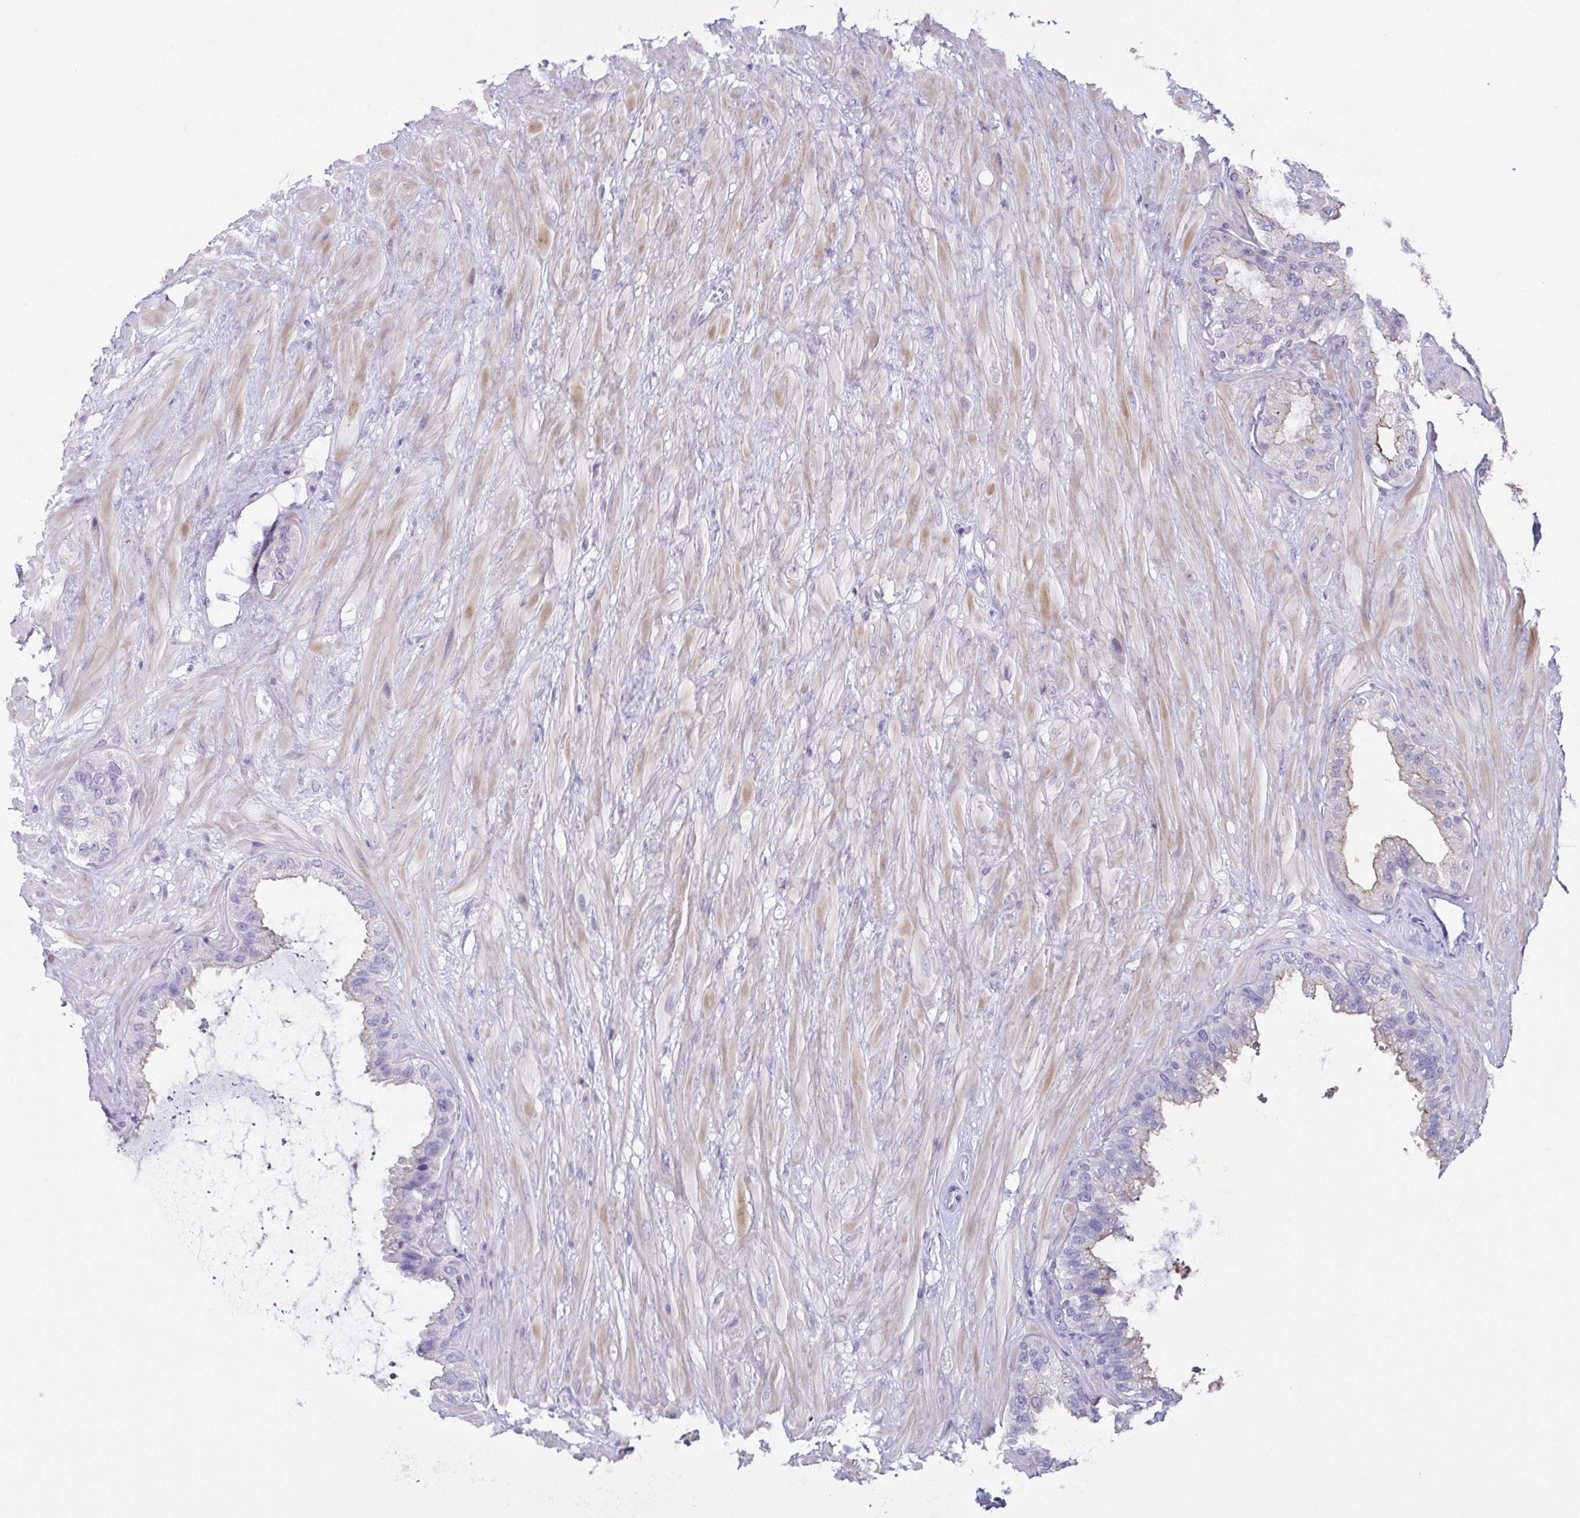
{"staining": {"intensity": "weak", "quantity": "<25%", "location": "cytoplasmic/membranous"}, "tissue": "seminal vesicle", "cell_type": "Glandular cells", "image_type": "normal", "snomed": [{"axis": "morphology", "description": "Normal tissue, NOS"}, {"axis": "topography", "description": "Seminal veicle"}, {"axis": "topography", "description": "Peripheral nerve tissue"}], "caption": "IHC of unremarkable human seminal vesicle reveals no expression in glandular cells. (Immunohistochemistry, brightfield microscopy, high magnification).", "gene": "FBXO47", "patient": {"sex": "male", "age": 76}}